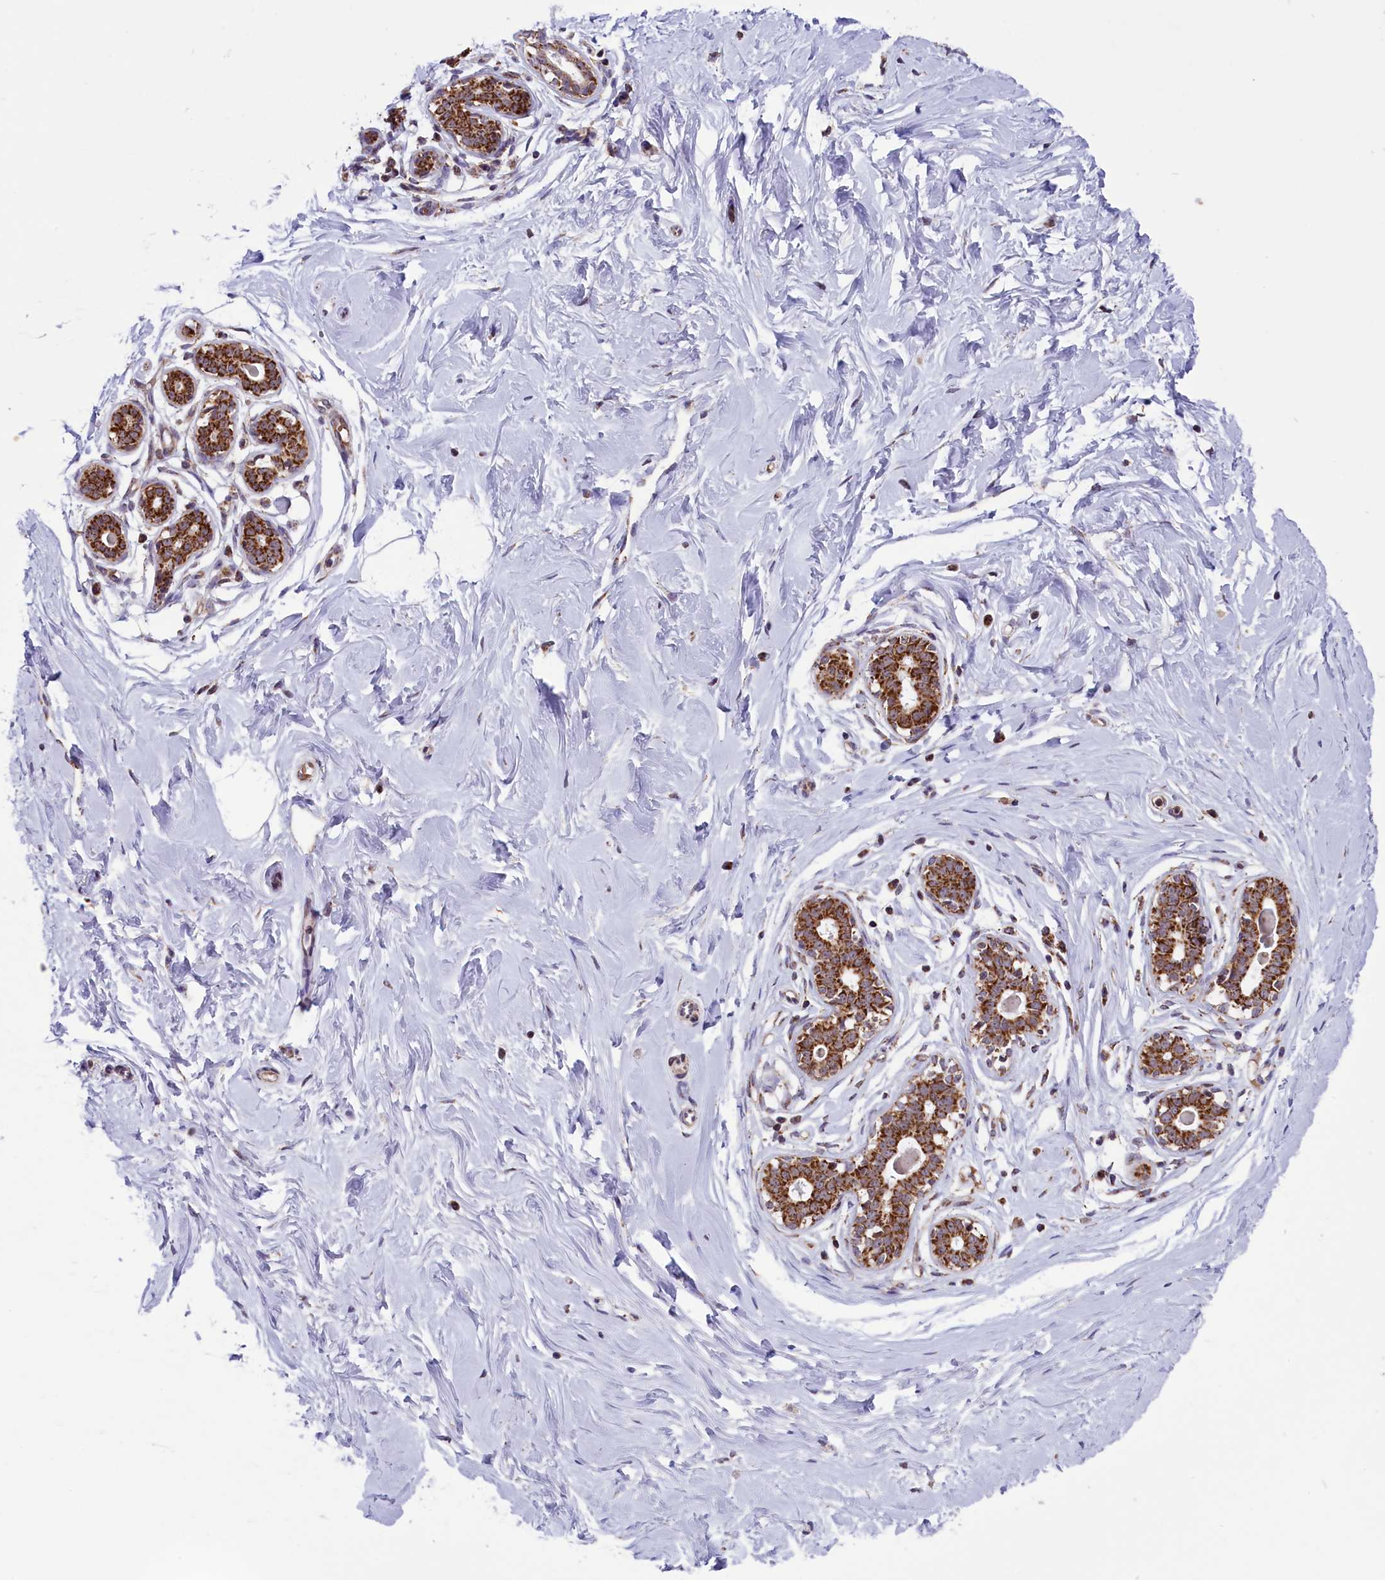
{"staining": {"intensity": "negative", "quantity": "none", "location": "none"}, "tissue": "breast", "cell_type": "Adipocytes", "image_type": "normal", "snomed": [{"axis": "morphology", "description": "Normal tissue, NOS"}, {"axis": "morphology", "description": "Adenoma, NOS"}, {"axis": "topography", "description": "Breast"}], "caption": "IHC photomicrograph of unremarkable human breast stained for a protein (brown), which displays no staining in adipocytes. (DAB immunohistochemistry (IHC) visualized using brightfield microscopy, high magnification).", "gene": "NDUFS5", "patient": {"sex": "female", "age": 23}}